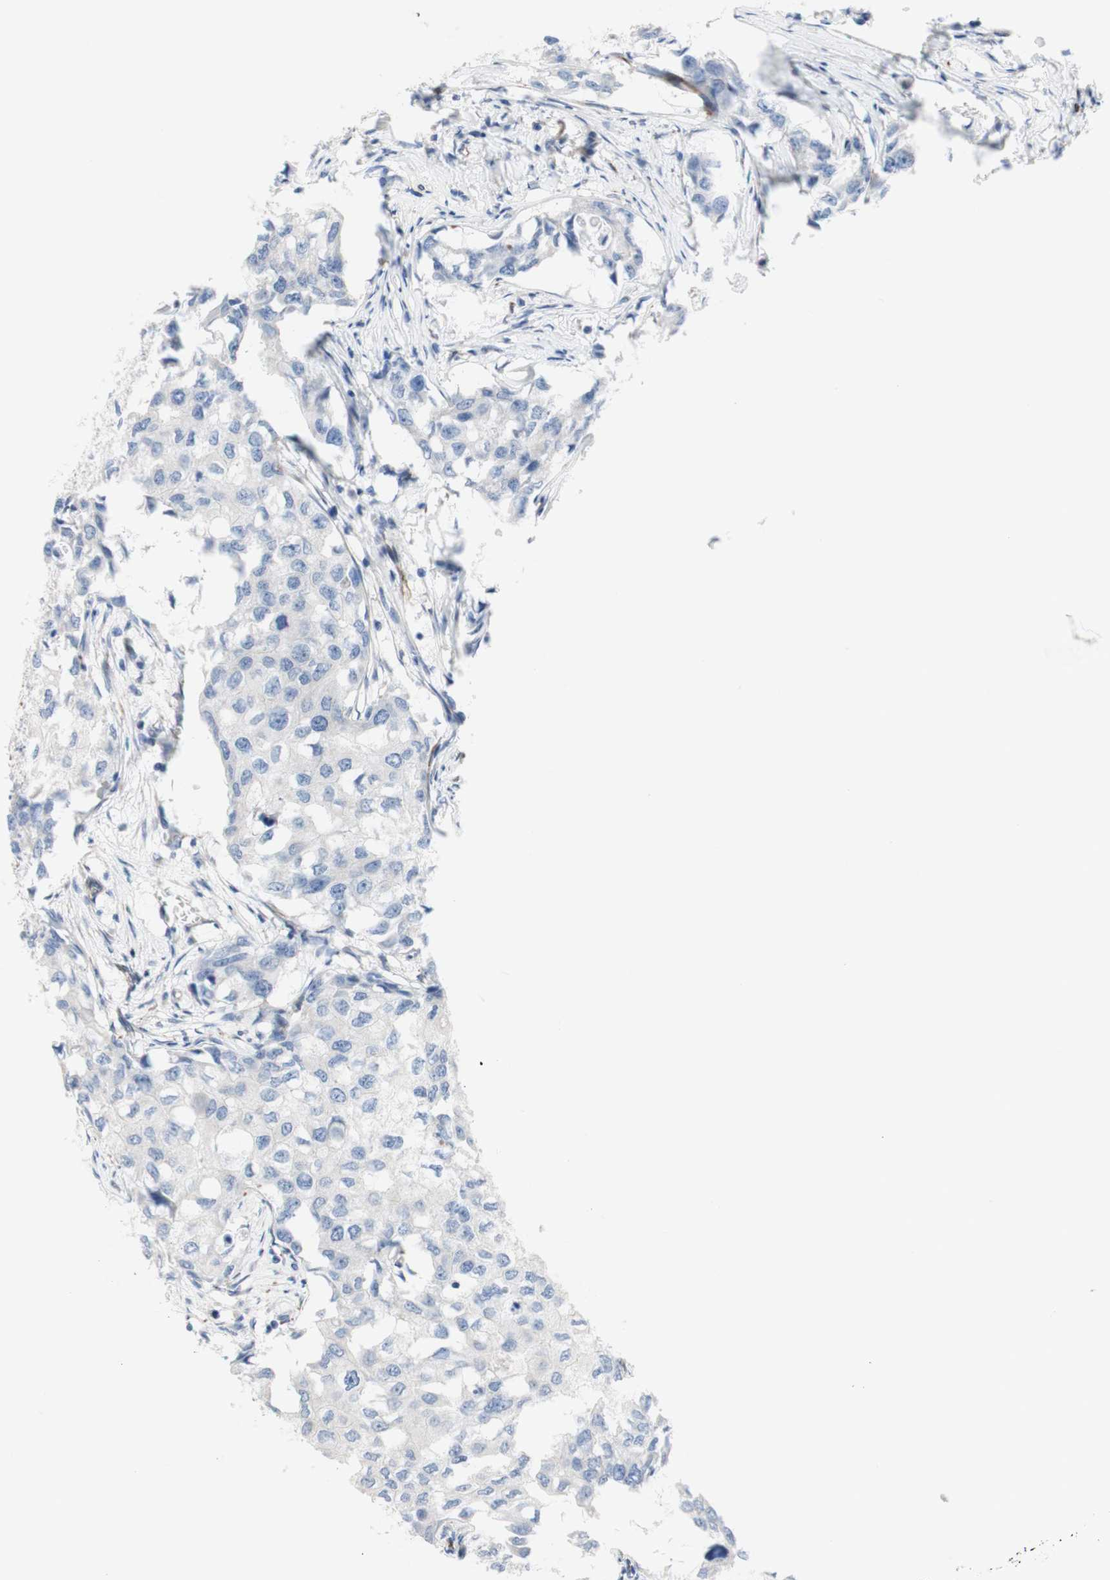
{"staining": {"intensity": "negative", "quantity": "none", "location": "none"}, "tissue": "breast cancer", "cell_type": "Tumor cells", "image_type": "cancer", "snomed": [{"axis": "morphology", "description": "Duct carcinoma"}, {"axis": "topography", "description": "Breast"}], "caption": "This is a micrograph of IHC staining of invasive ductal carcinoma (breast), which shows no staining in tumor cells.", "gene": "AGPAT5", "patient": {"sex": "female", "age": 27}}